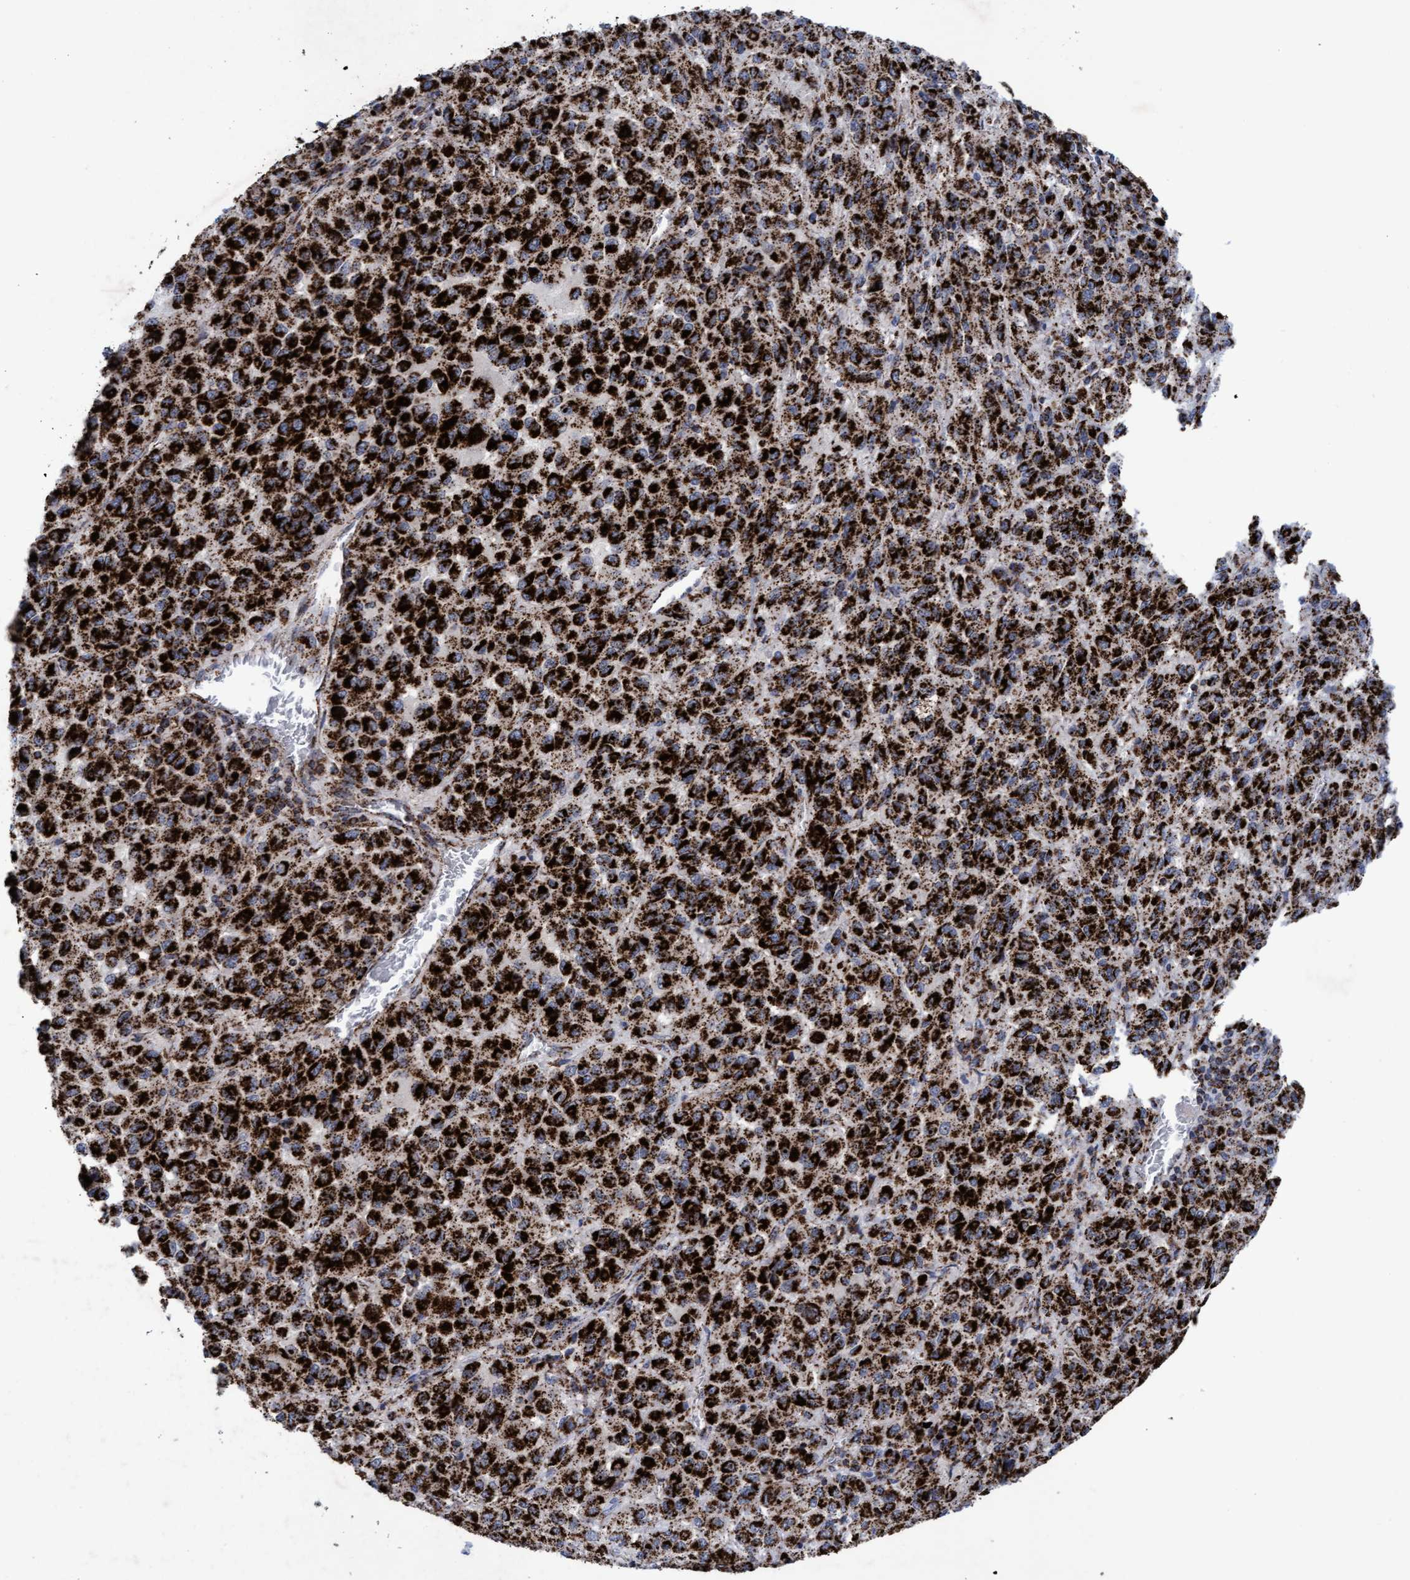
{"staining": {"intensity": "strong", "quantity": ">75%", "location": "cytoplasmic/membranous"}, "tissue": "skin cancer", "cell_type": "Tumor cells", "image_type": "cancer", "snomed": [{"axis": "morphology", "description": "Squamous cell carcinoma, NOS"}, {"axis": "topography", "description": "Skin"}], "caption": "Human squamous cell carcinoma (skin) stained with a brown dye shows strong cytoplasmic/membranous positive staining in about >75% of tumor cells.", "gene": "MRPL38", "patient": {"sex": "female", "age": 73}}